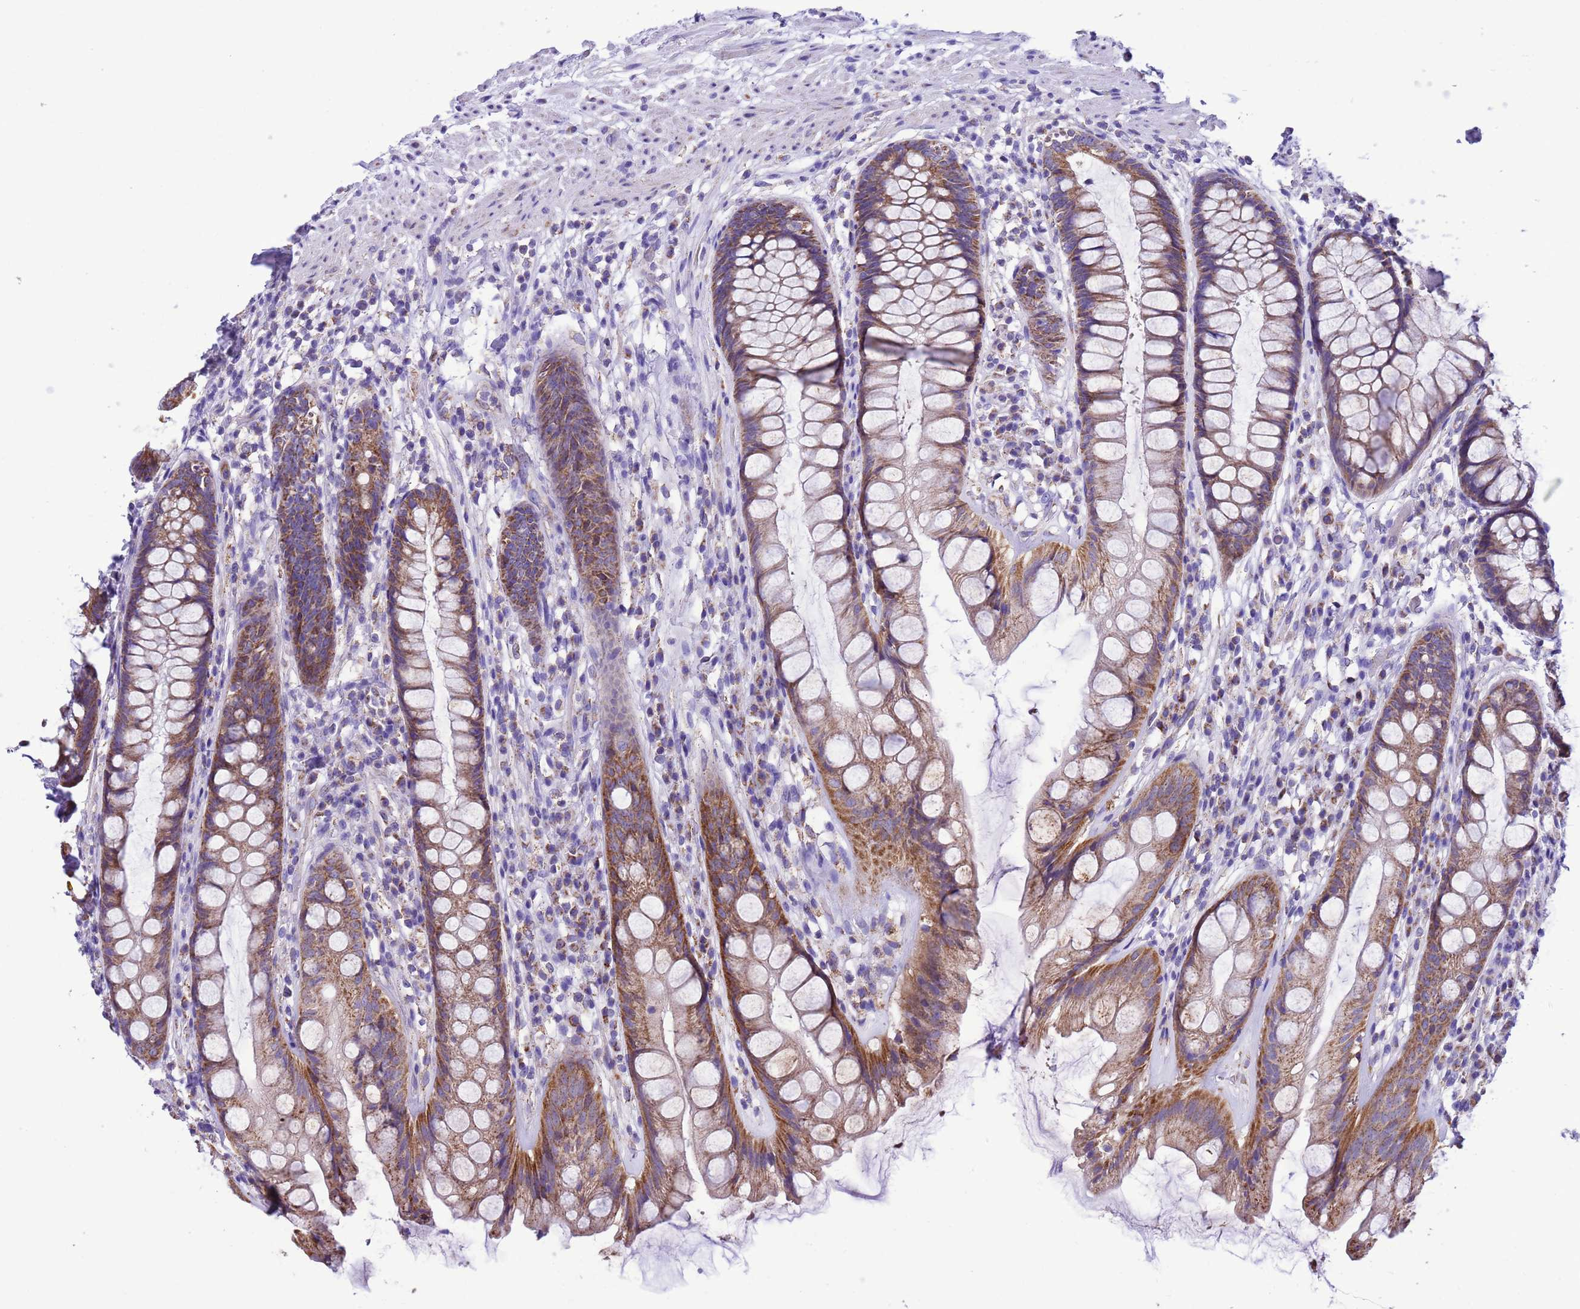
{"staining": {"intensity": "moderate", "quantity": ">75%", "location": "cytoplasmic/membranous"}, "tissue": "rectum", "cell_type": "Glandular cells", "image_type": "normal", "snomed": [{"axis": "morphology", "description": "Normal tissue, NOS"}, {"axis": "topography", "description": "Rectum"}], "caption": "Protein staining displays moderate cytoplasmic/membranous expression in about >75% of glandular cells in normal rectum. (Stains: DAB in brown, nuclei in blue, Microscopy: brightfield microscopy at high magnification).", "gene": "CCDC191", "patient": {"sex": "male", "age": 74}}